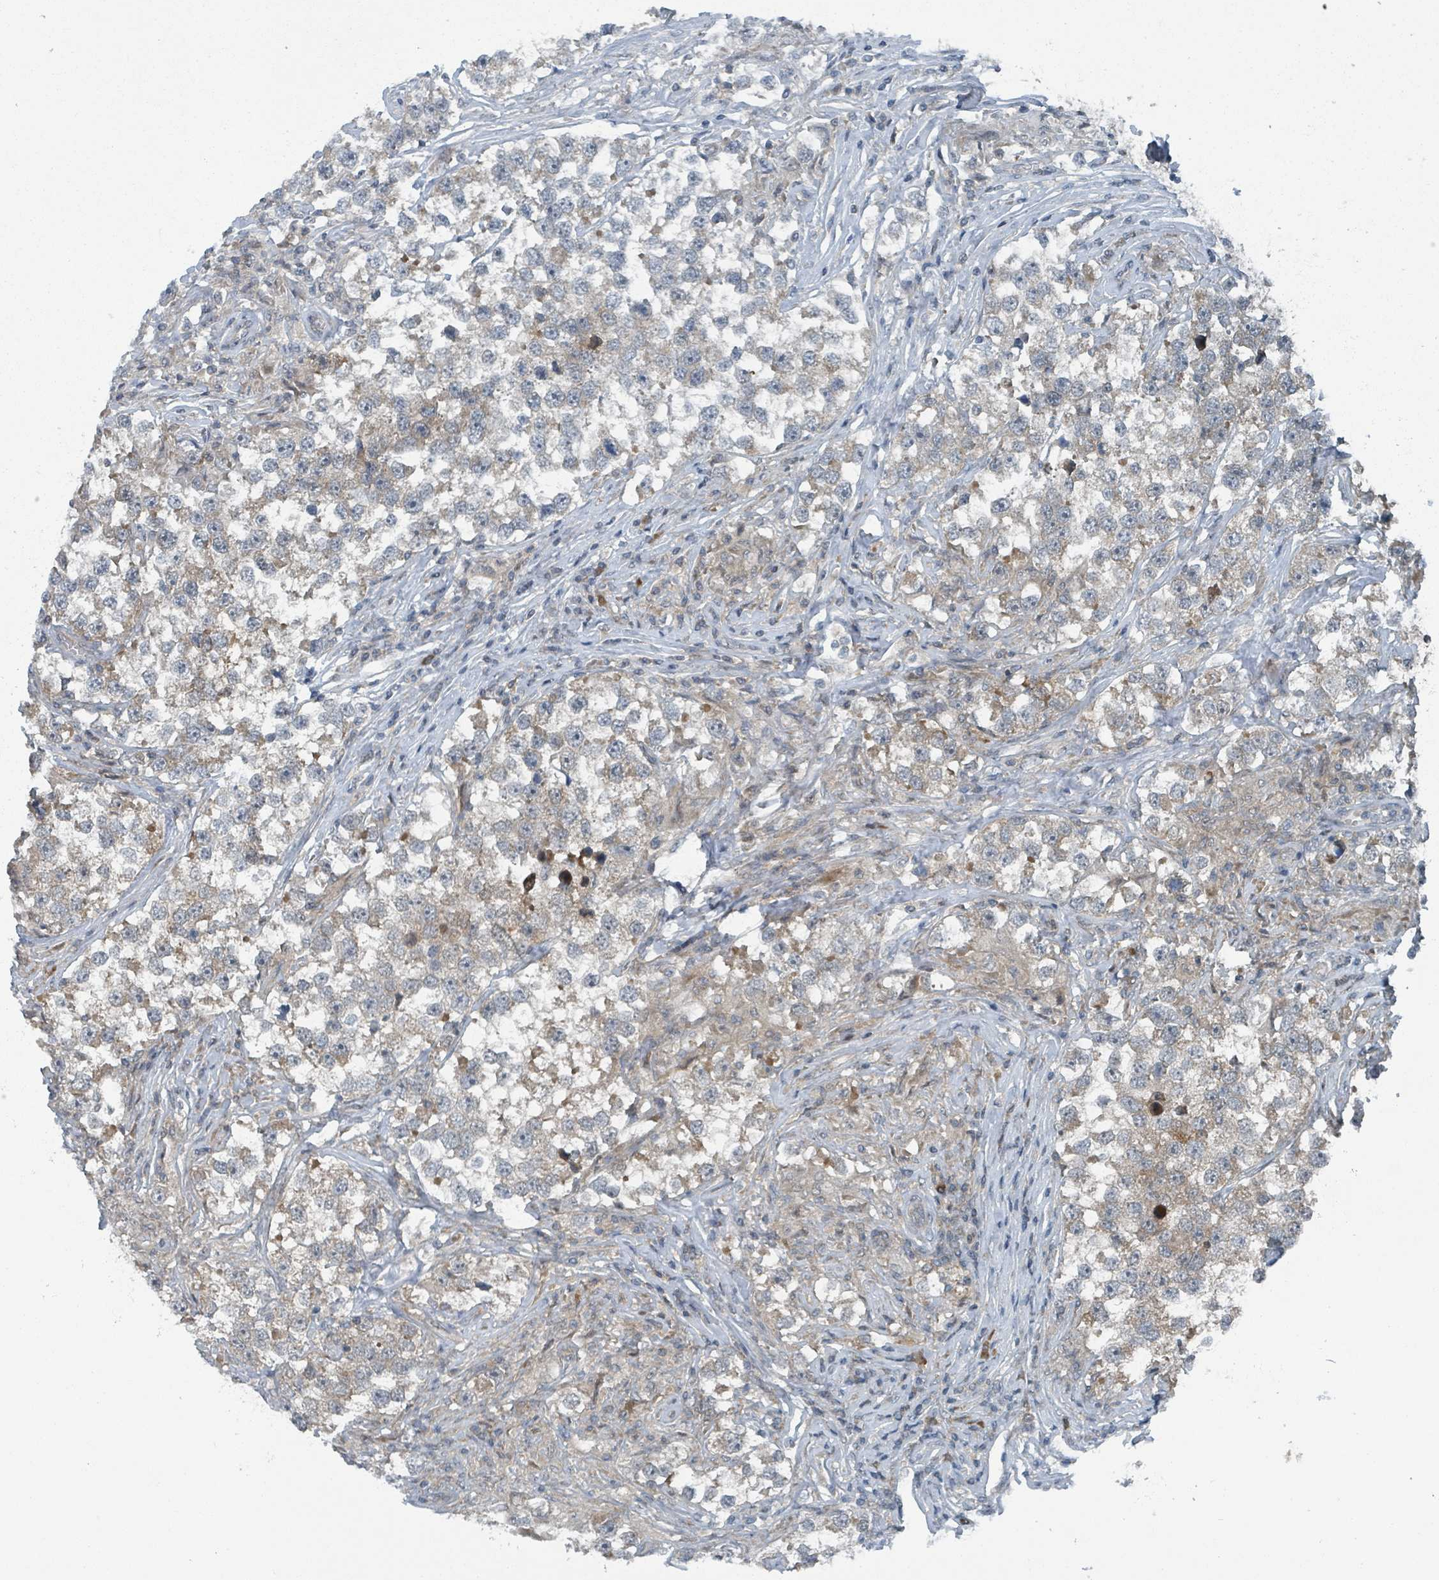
{"staining": {"intensity": "weak", "quantity": "25%-75%", "location": "cytoplasmic/membranous"}, "tissue": "testis cancer", "cell_type": "Tumor cells", "image_type": "cancer", "snomed": [{"axis": "morphology", "description": "Seminoma, NOS"}, {"axis": "topography", "description": "Testis"}], "caption": "IHC (DAB (3,3'-diaminobenzidine)) staining of human testis seminoma exhibits weak cytoplasmic/membranous protein staining in approximately 25%-75% of tumor cells.", "gene": "GOLGA7", "patient": {"sex": "male", "age": 46}}